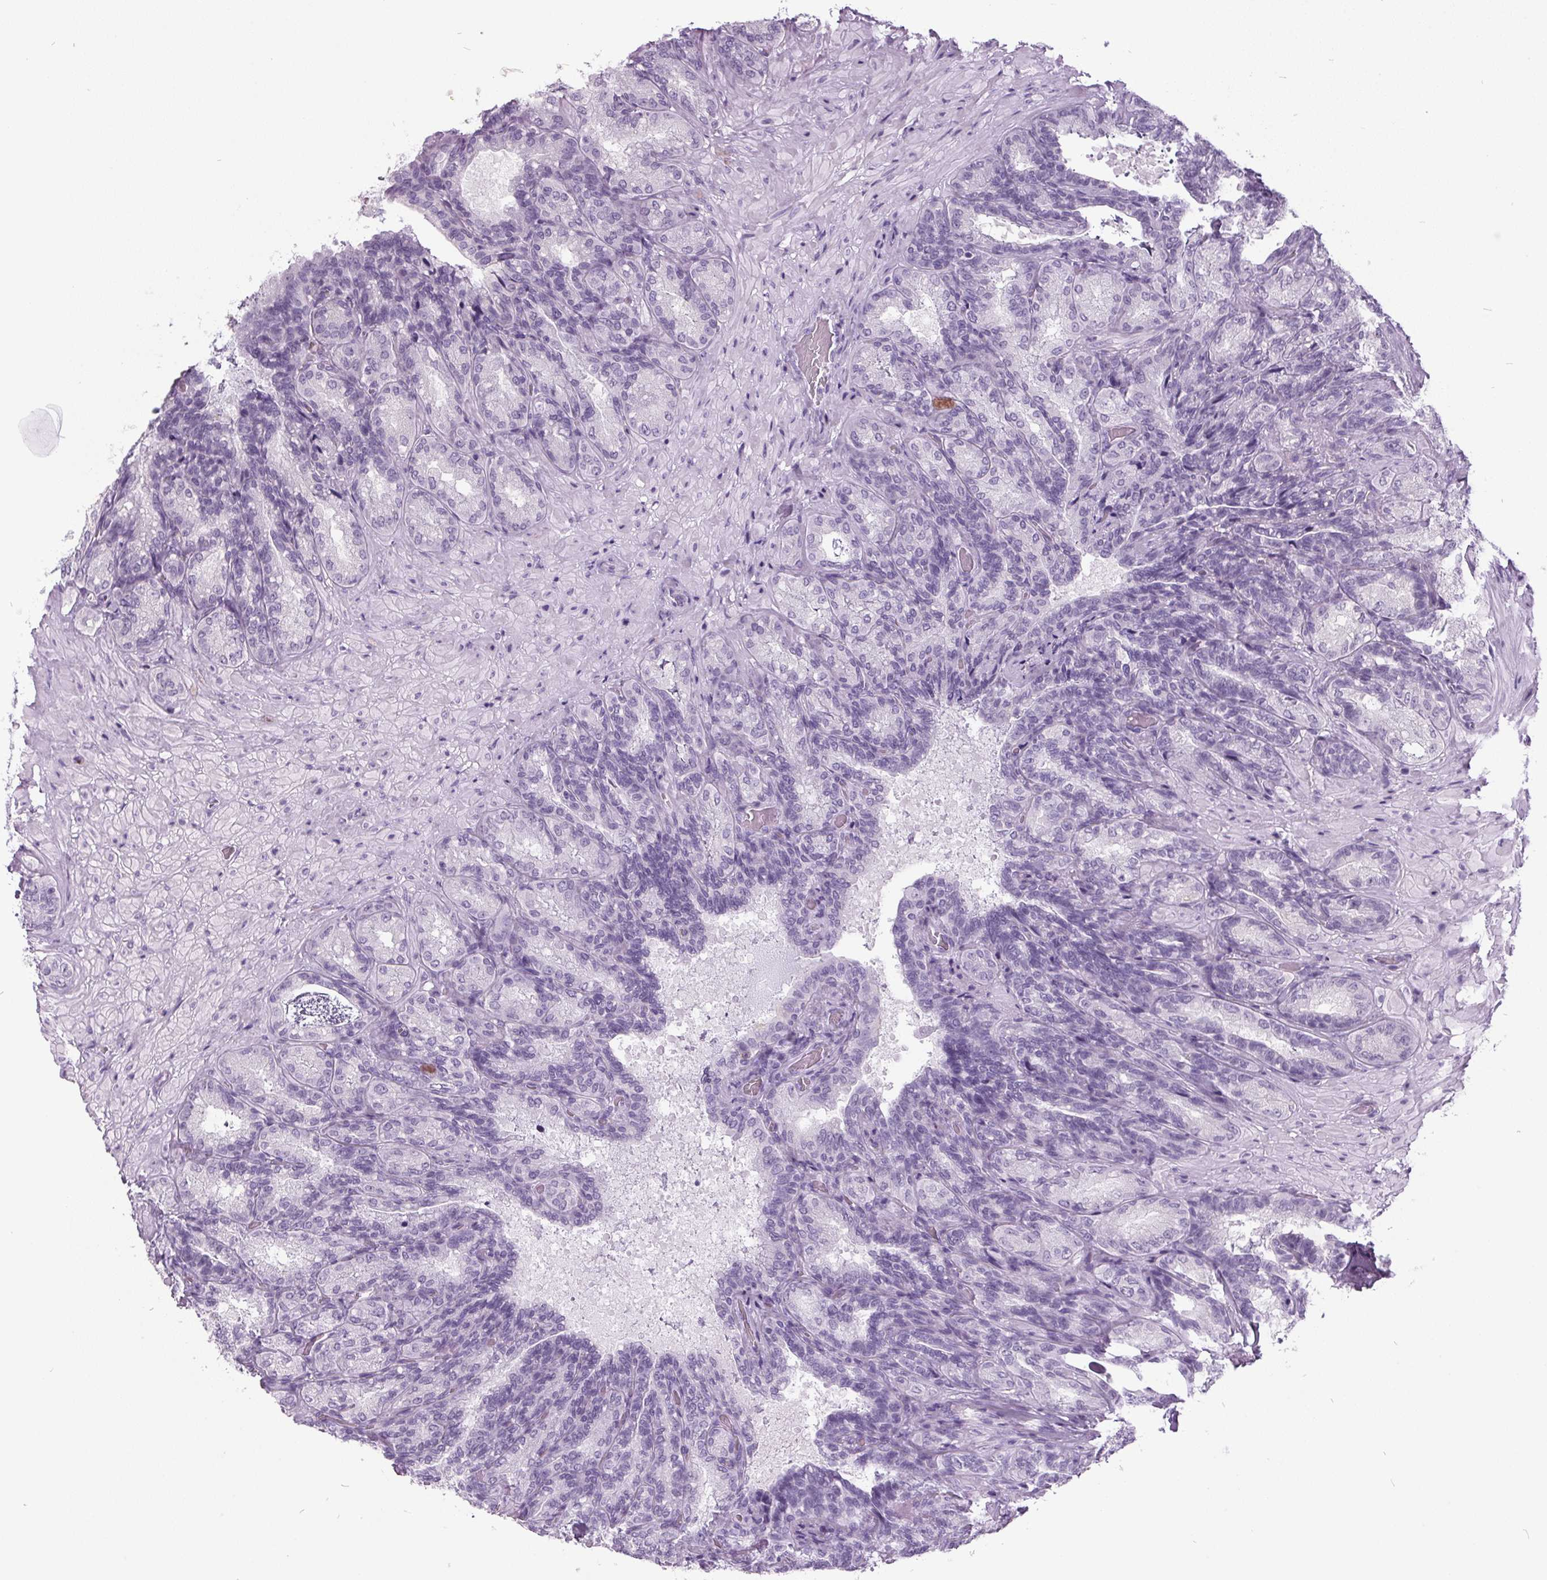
{"staining": {"intensity": "weak", "quantity": "<25%", "location": "cytoplasmic/membranous"}, "tissue": "seminal vesicle", "cell_type": "Glandular cells", "image_type": "normal", "snomed": [{"axis": "morphology", "description": "Normal tissue, NOS"}, {"axis": "topography", "description": "Seminal veicle"}], "caption": "Immunohistochemical staining of unremarkable human seminal vesicle shows no significant expression in glandular cells.", "gene": "ODAD2", "patient": {"sex": "male", "age": 68}}